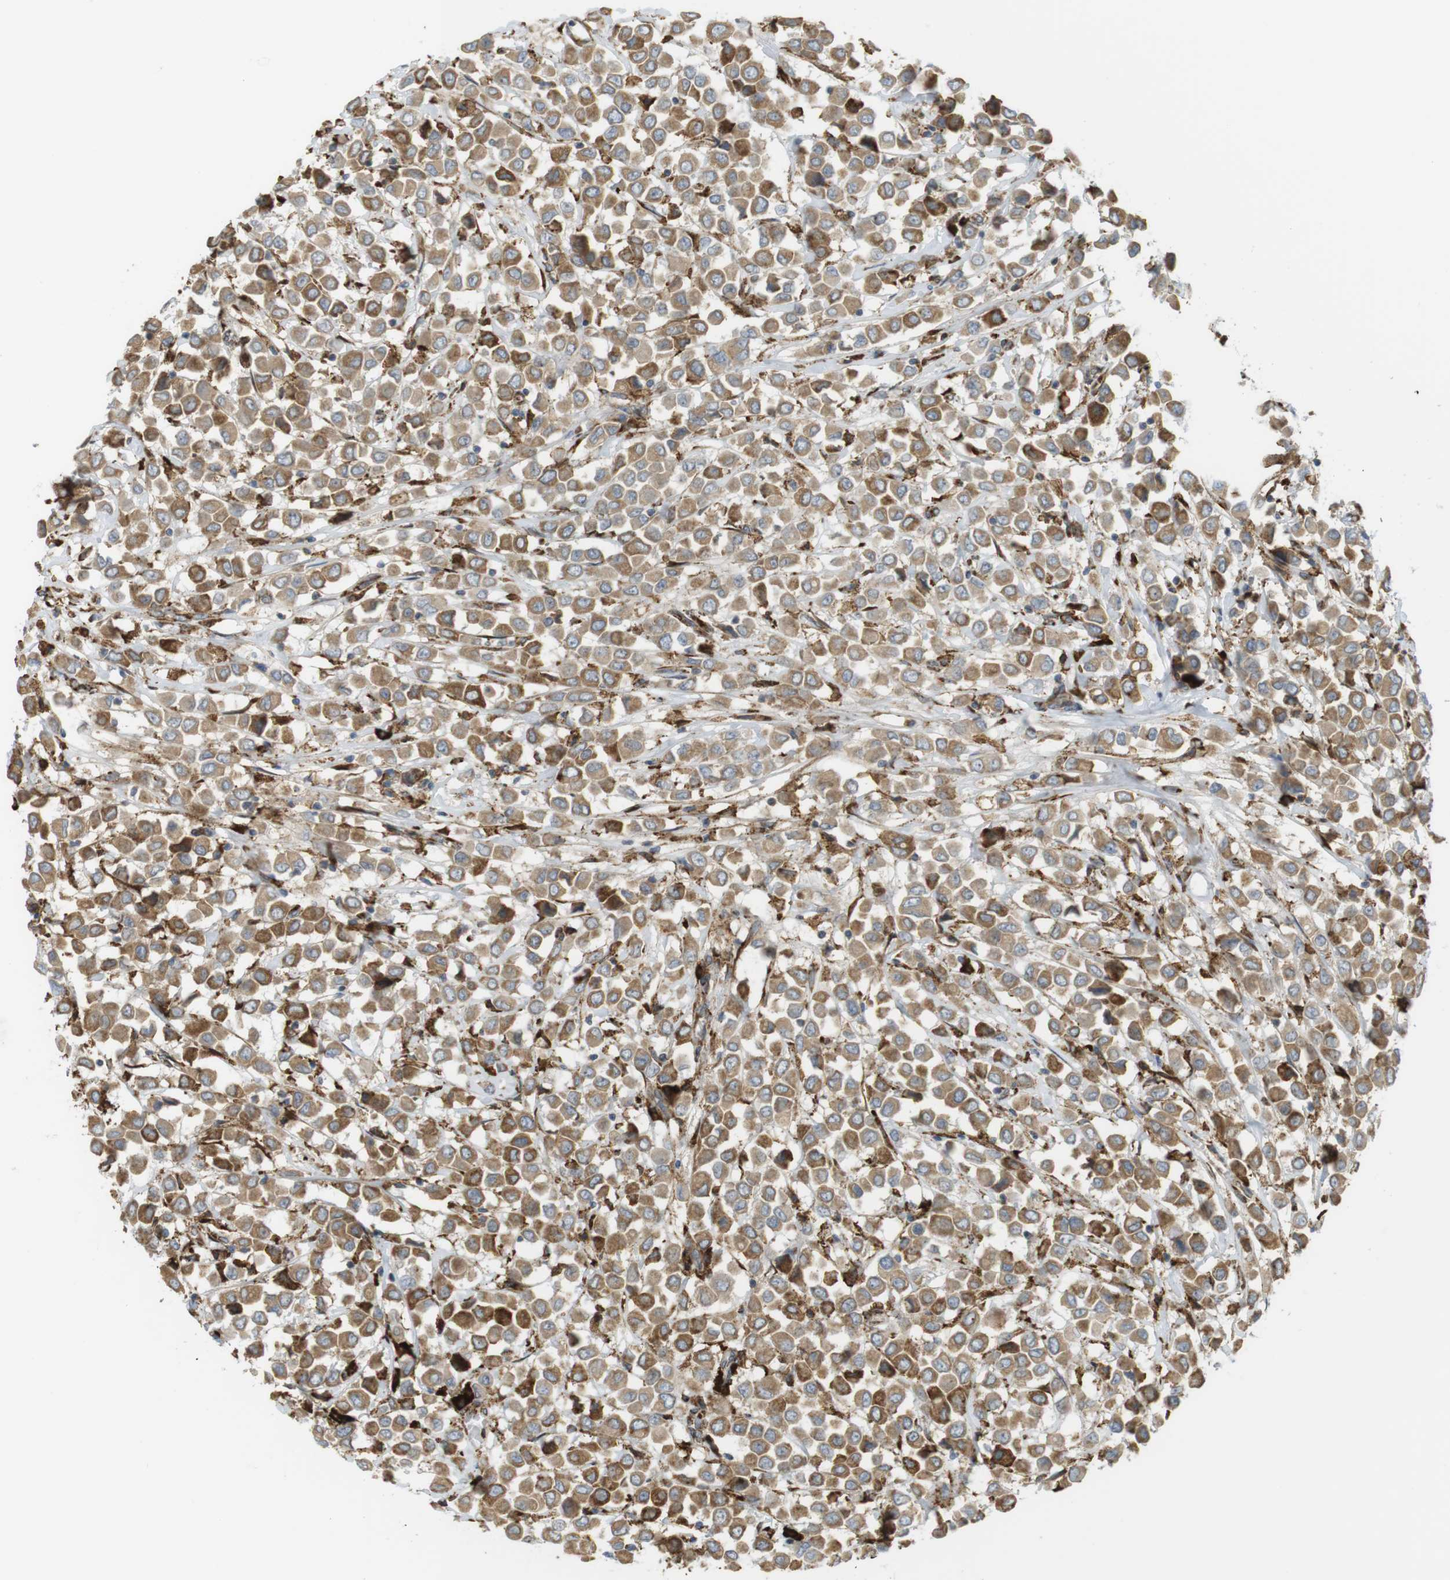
{"staining": {"intensity": "moderate", "quantity": ">75%", "location": "cytoplasmic/membranous"}, "tissue": "breast cancer", "cell_type": "Tumor cells", "image_type": "cancer", "snomed": [{"axis": "morphology", "description": "Duct carcinoma"}, {"axis": "topography", "description": "Breast"}], "caption": "A brown stain highlights moderate cytoplasmic/membranous staining of a protein in breast cancer (intraductal carcinoma) tumor cells.", "gene": "MBOAT2", "patient": {"sex": "female", "age": 61}}